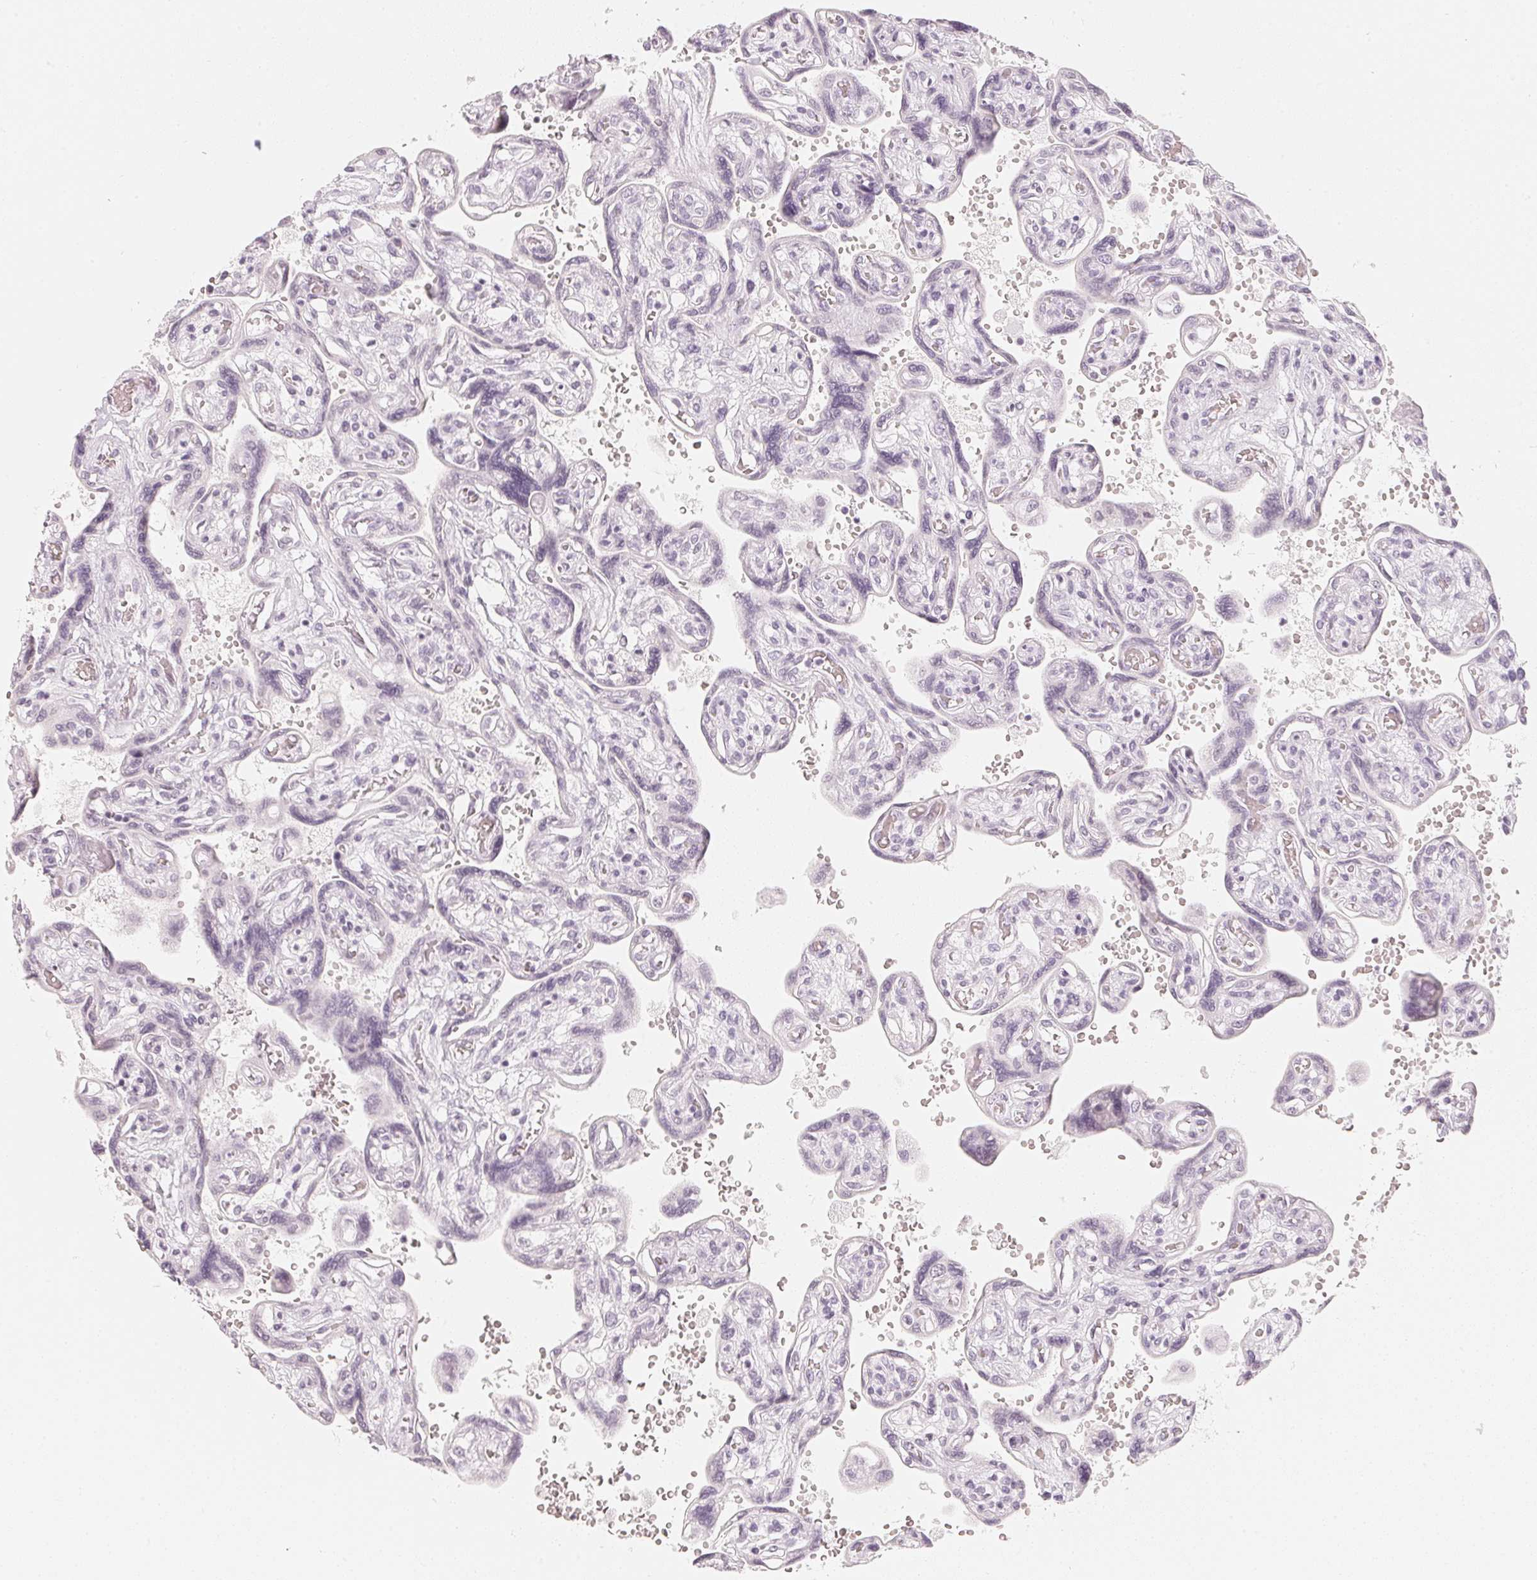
{"staining": {"intensity": "negative", "quantity": "none", "location": "none"}, "tissue": "placenta", "cell_type": "Decidual cells", "image_type": "normal", "snomed": [{"axis": "morphology", "description": "Normal tissue, NOS"}, {"axis": "topography", "description": "Placenta"}], "caption": "Placenta stained for a protein using immunohistochemistry (IHC) exhibits no expression decidual cells.", "gene": "SLC22A8", "patient": {"sex": "female", "age": 32}}